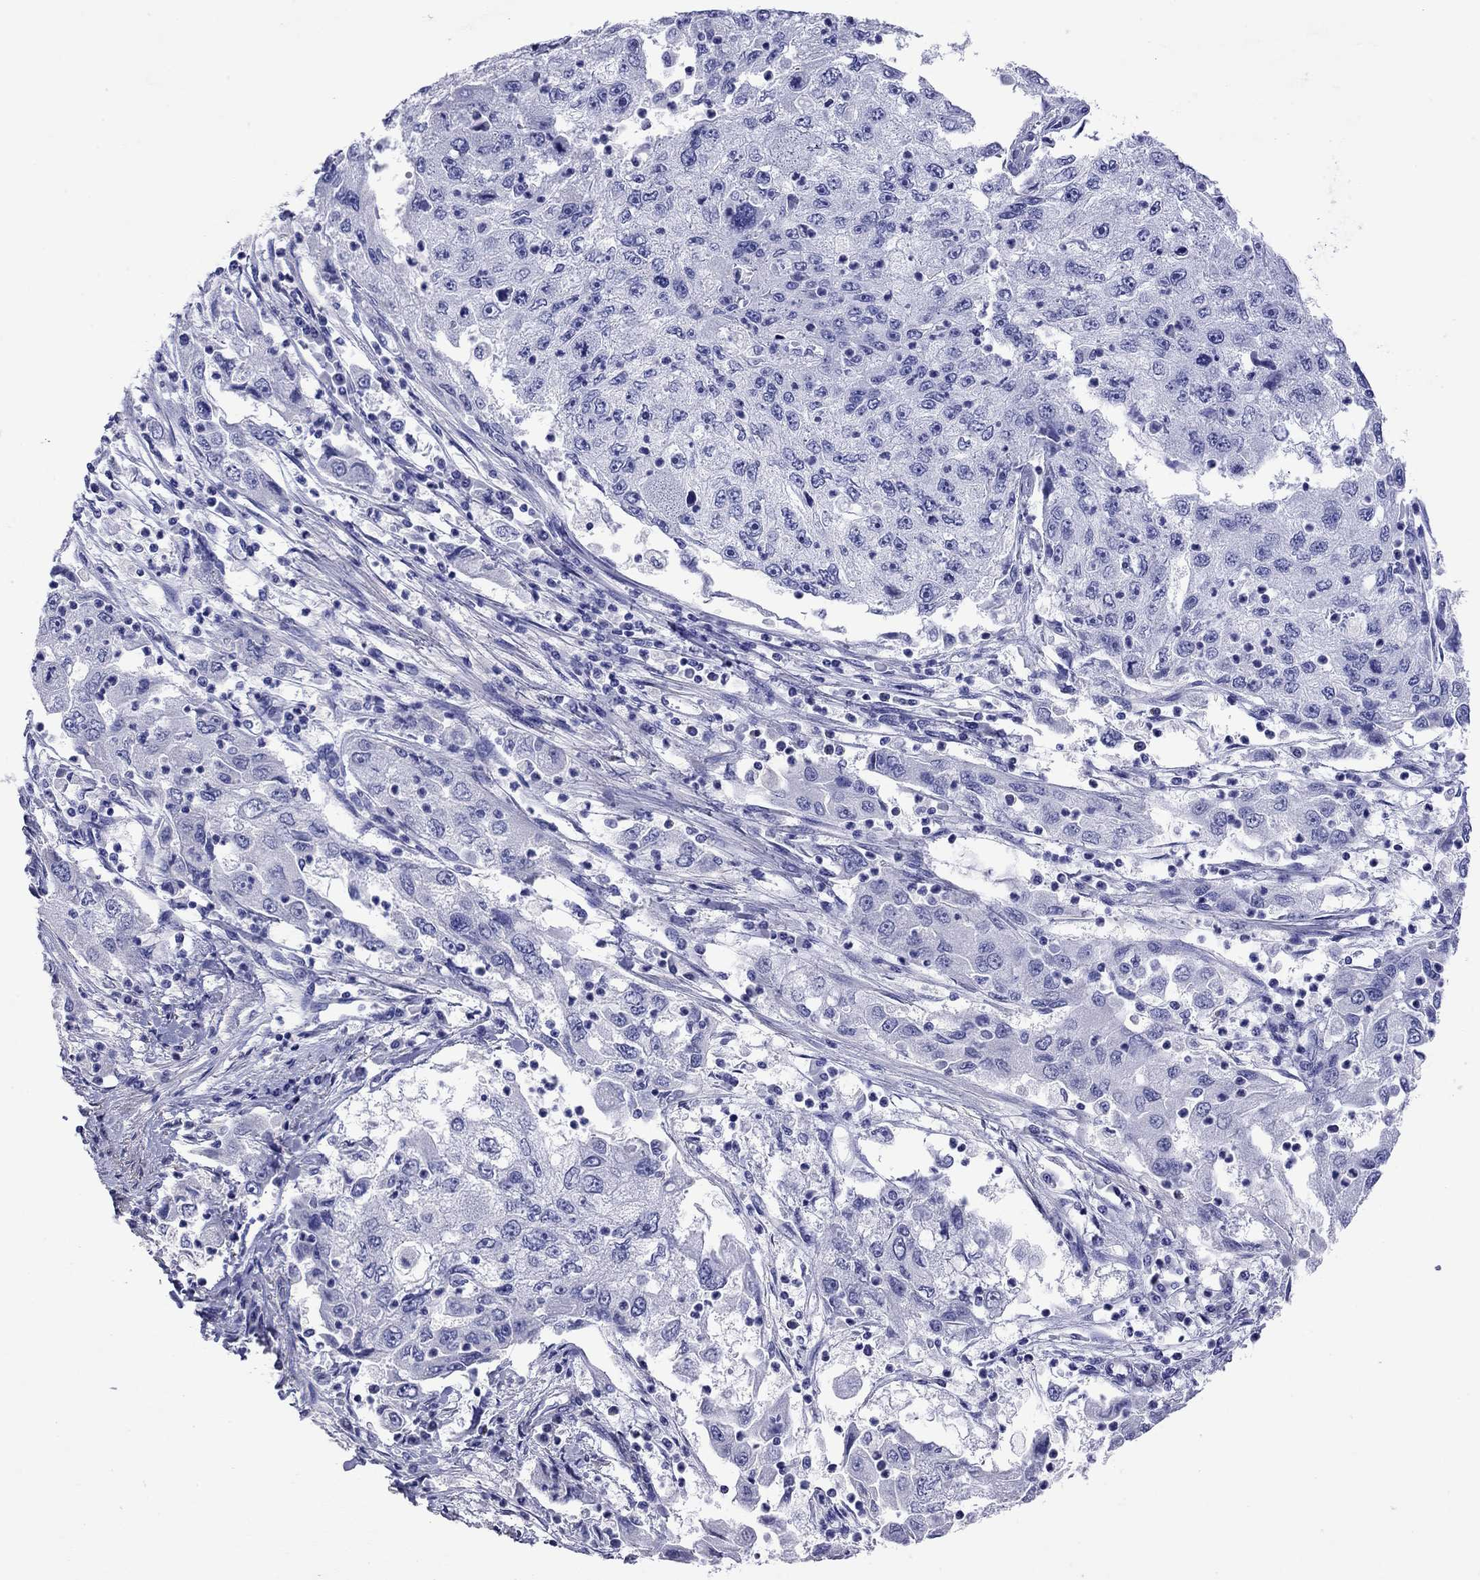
{"staining": {"intensity": "negative", "quantity": "none", "location": "none"}, "tissue": "cervical cancer", "cell_type": "Tumor cells", "image_type": "cancer", "snomed": [{"axis": "morphology", "description": "Squamous cell carcinoma, NOS"}, {"axis": "topography", "description": "Cervix"}], "caption": "Tumor cells show no significant protein staining in cervical squamous cell carcinoma.", "gene": "KIAA2012", "patient": {"sex": "female", "age": 36}}